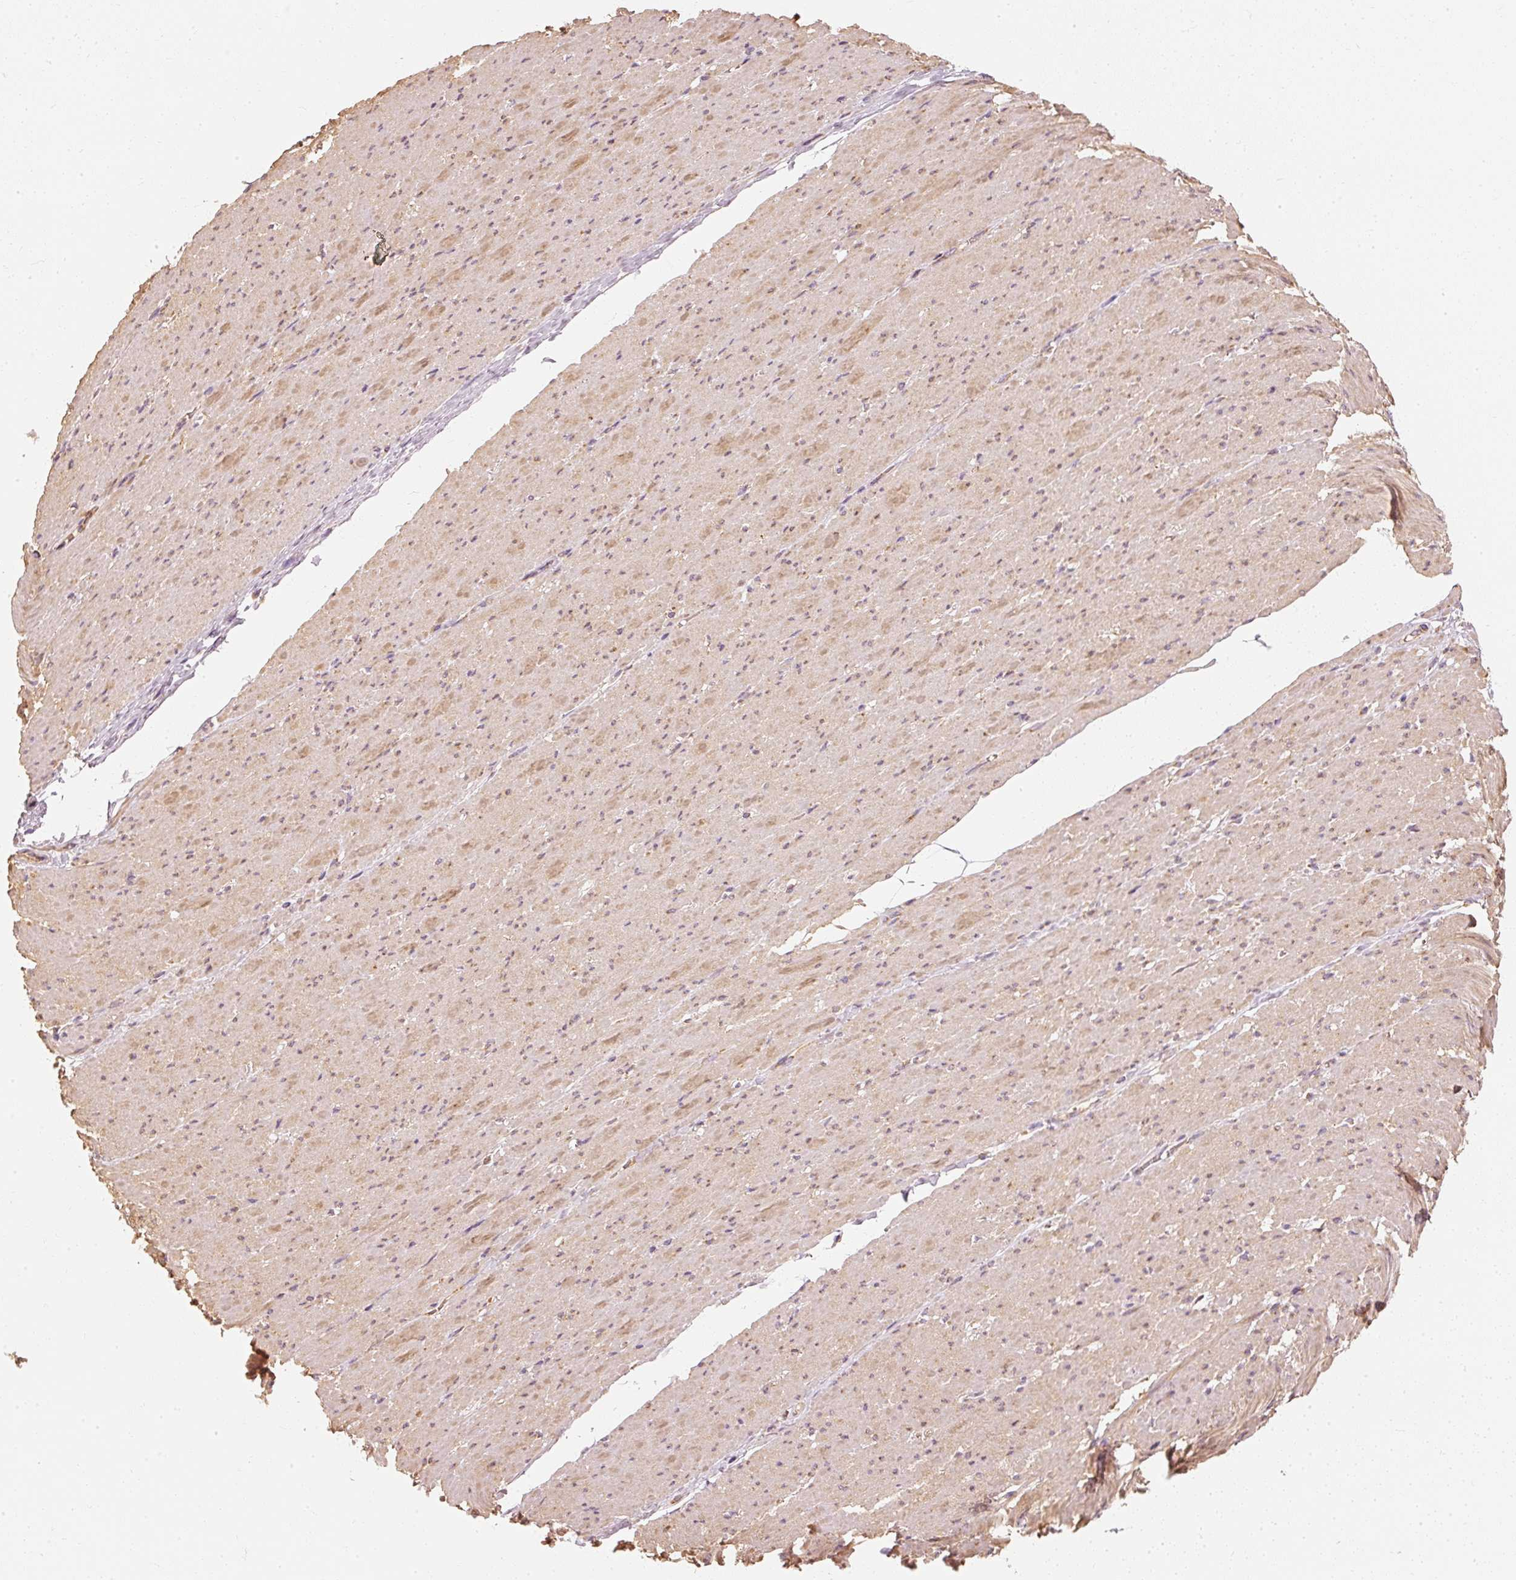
{"staining": {"intensity": "moderate", "quantity": ">75%", "location": "cytoplasmic/membranous"}, "tissue": "smooth muscle", "cell_type": "Smooth muscle cells", "image_type": "normal", "snomed": [{"axis": "morphology", "description": "Normal tissue, NOS"}, {"axis": "topography", "description": "Smooth muscle"}, {"axis": "topography", "description": "Rectum"}], "caption": "IHC micrograph of normal smooth muscle: human smooth muscle stained using IHC displays medium levels of moderate protein expression localized specifically in the cytoplasmic/membranous of smooth muscle cells, appearing as a cytoplasmic/membranous brown color.", "gene": "TOMM40", "patient": {"sex": "male", "age": 53}}